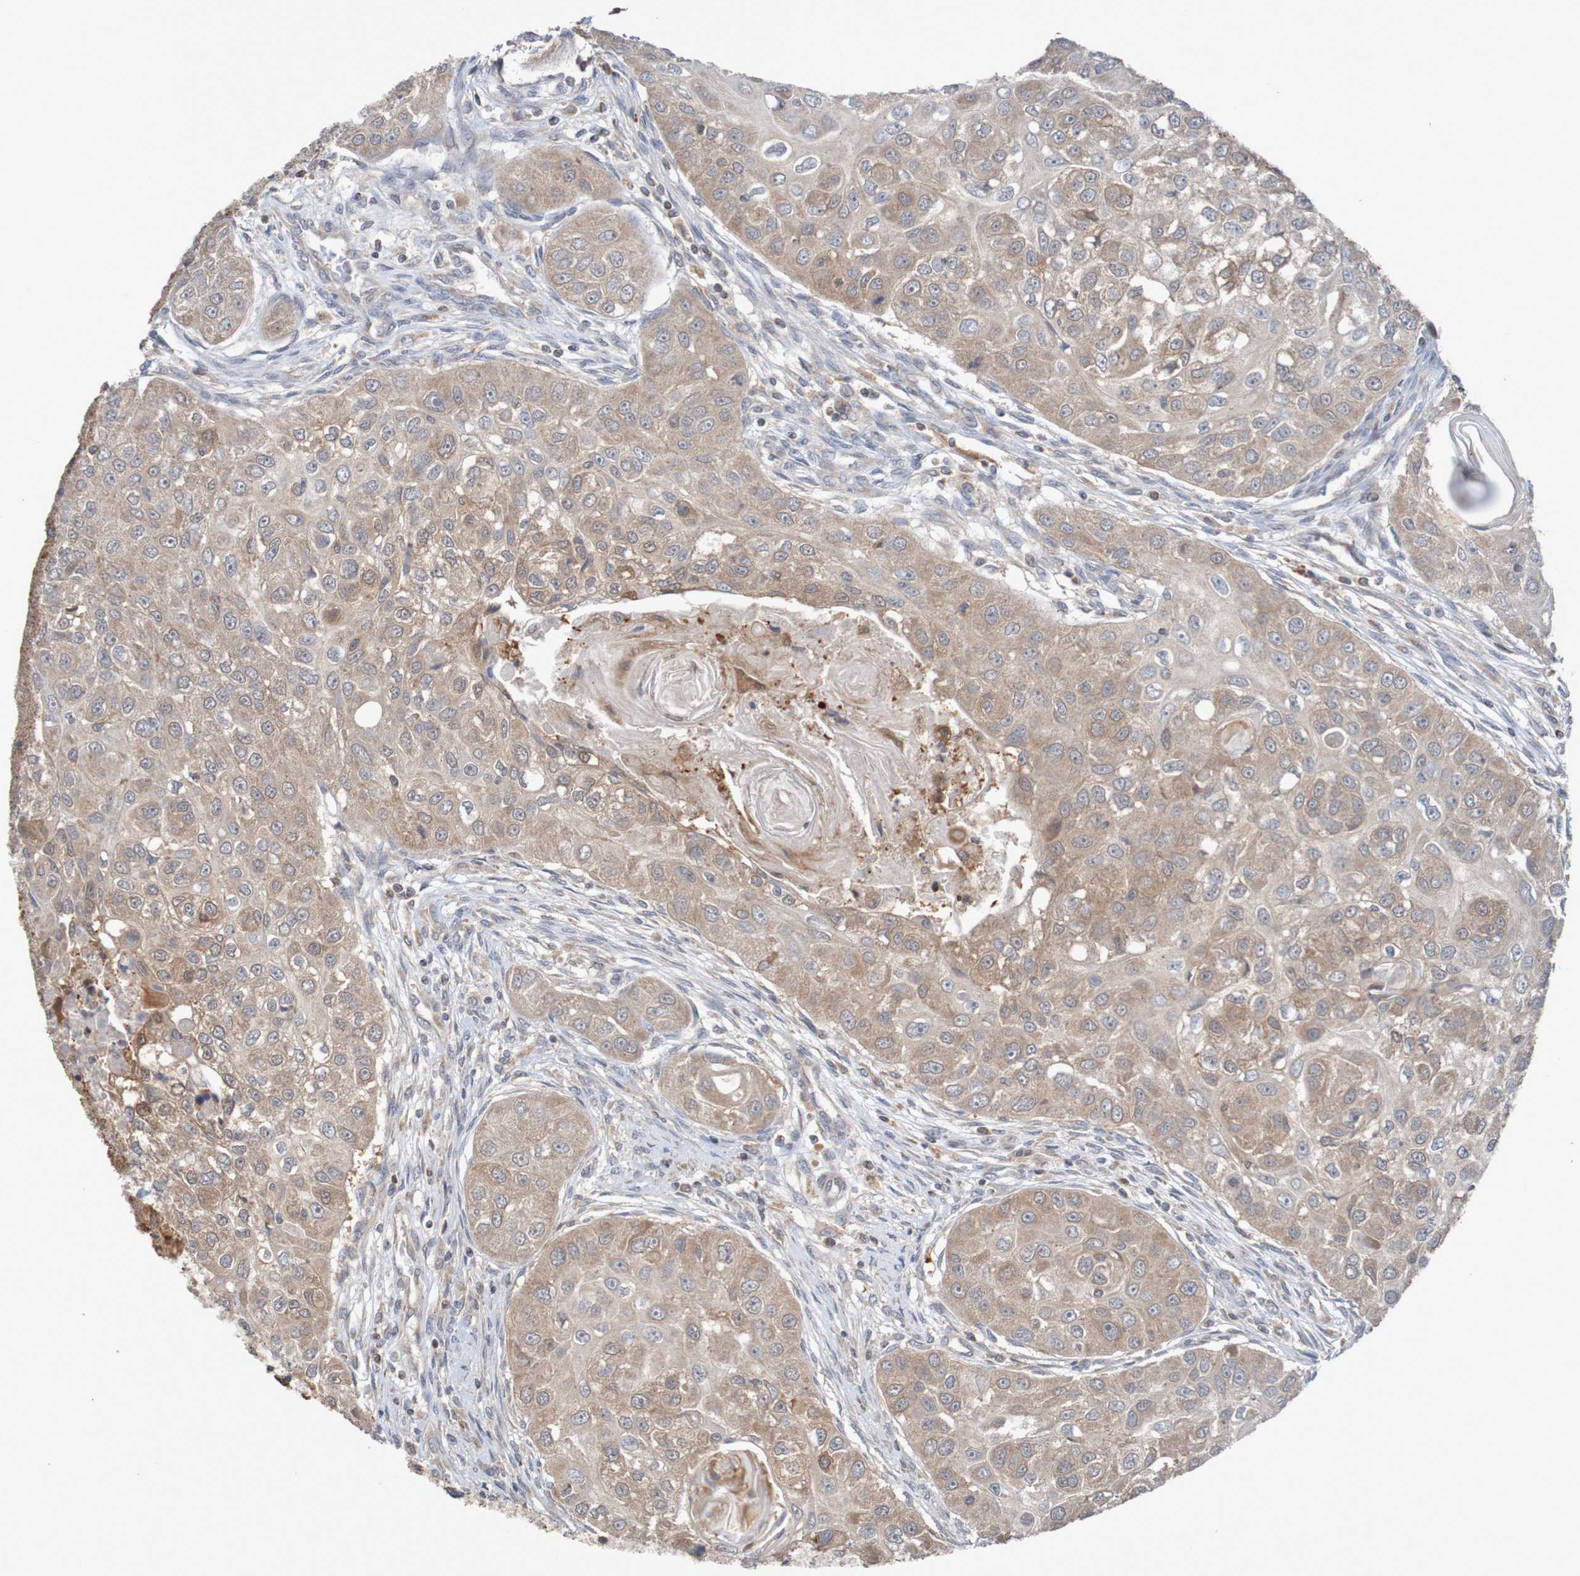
{"staining": {"intensity": "weak", "quantity": ">75%", "location": "cytoplasmic/membranous"}, "tissue": "head and neck cancer", "cell_type": "Tumor cells", "image_type": "cancer", "snomed": [{"axis": "morphology", "description": "Normal tissue, NOS"}, {"axis": "morphology", "description": "Squamous cell carcinoma, NOS"}, {"axis": "topography", "description": "Skeletal muscle"}, {"axis": "topography", "description": "Head-Neck"}], "caption": "A photomicrograph of head and neck cancer (squamous cell carcinoma) stained for a protein reveals weak cytoplasmic/membranous brown staining in tumor cells. (Brightfield microscopy of DAB IHC at high magnification).", "gene": "C3orf18", "patient": {"sex": "male", "age": 51}}